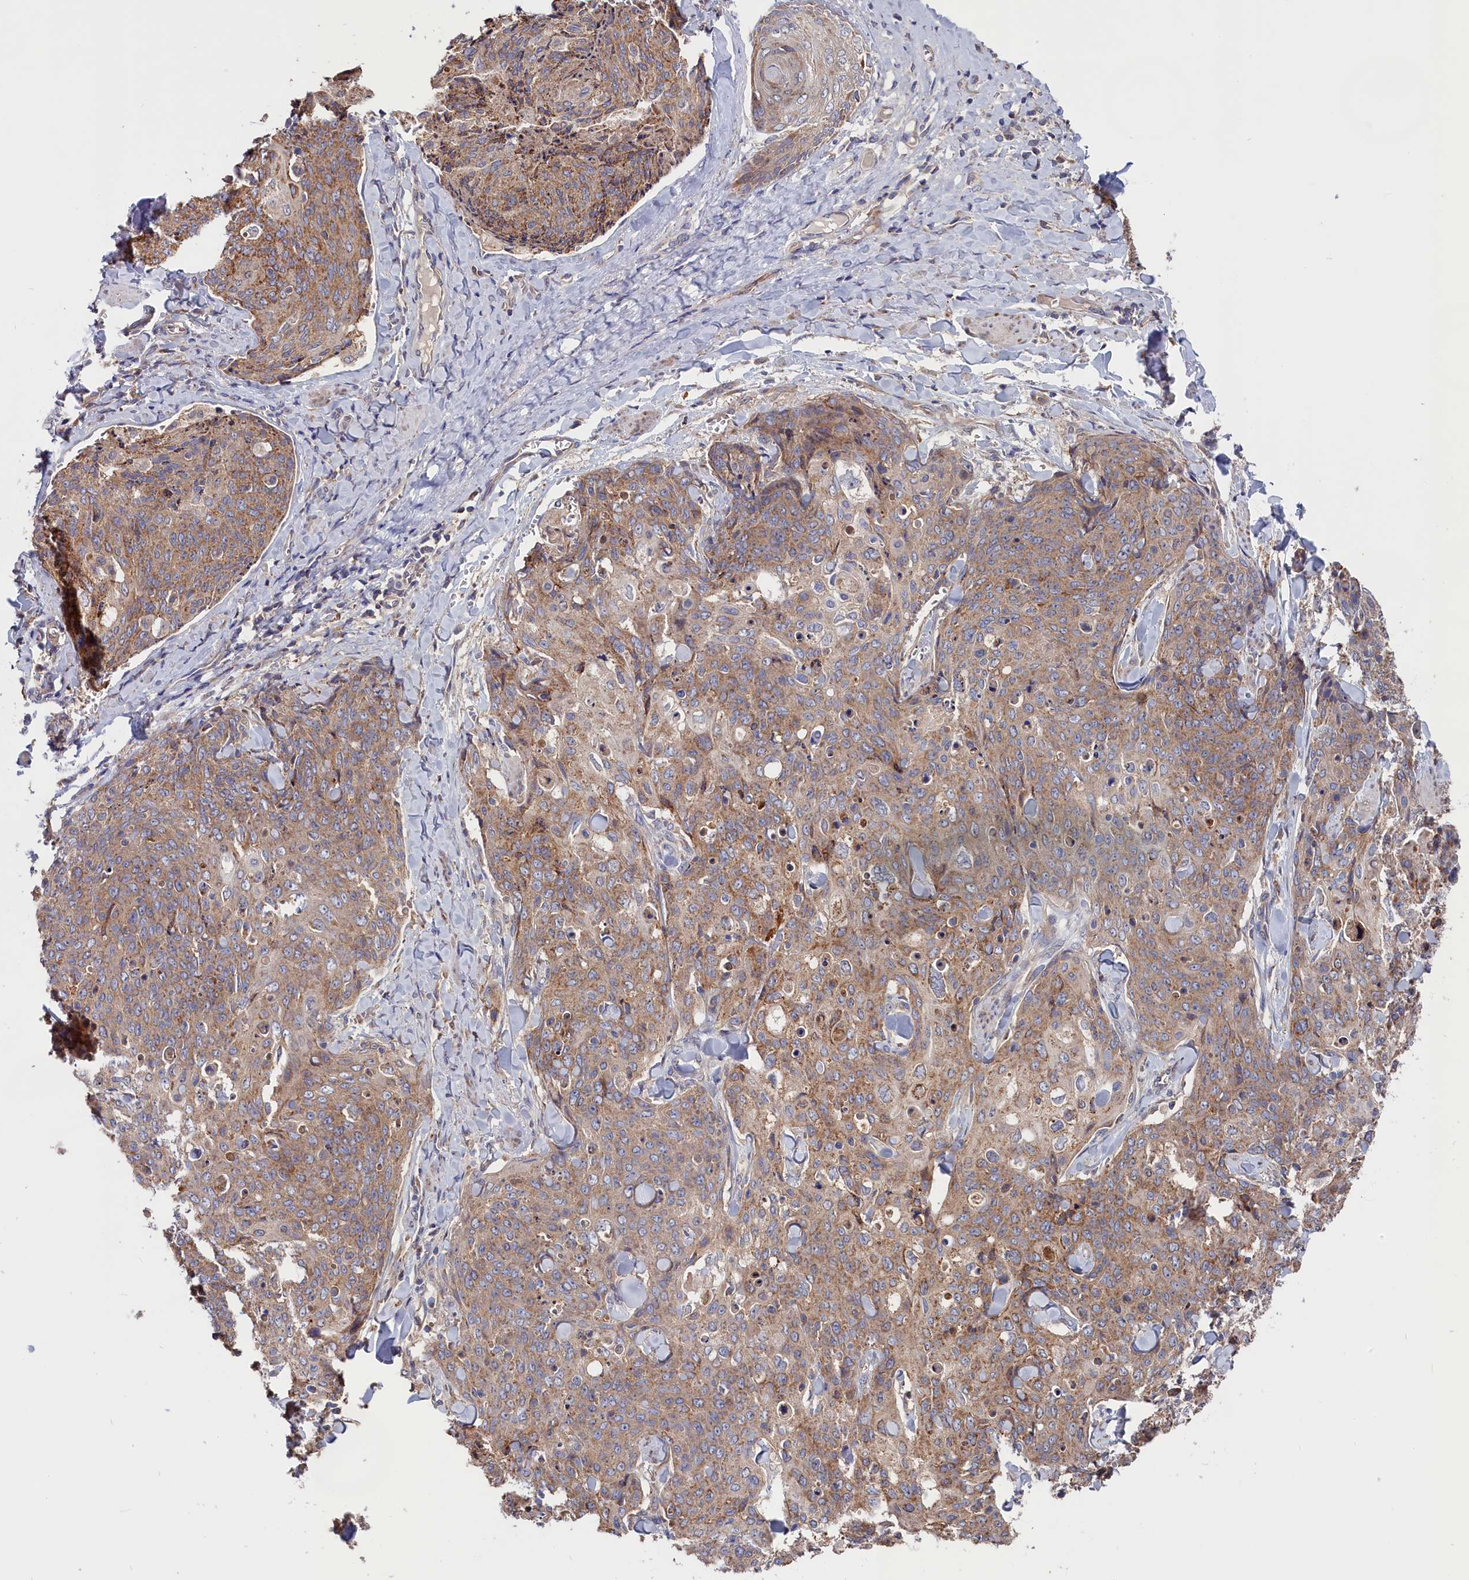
{"staining": {"intensity": "weak", "quantity": ">75%", "location": "cytoplasmic/membranous"}, "tissue": "skin cancer", "cell_type": "Tumor cells", "image_type": "cancer", "snomed": [{"axis": "morphology", "description": "Squamous cell carcinoma, NOS"}, {"axis": "topography", "description": "Skin"}, {"axis": "topography", "description": "Vulva"}], "caption": "Squamous cell carcinoma (skin) stained with immunohistochemistry reveals weak cytoplasmic/membranous expression in about >75% of tumor cells.", "gene": "CEP44", "patient": {"sex": "female", "age": 85}}